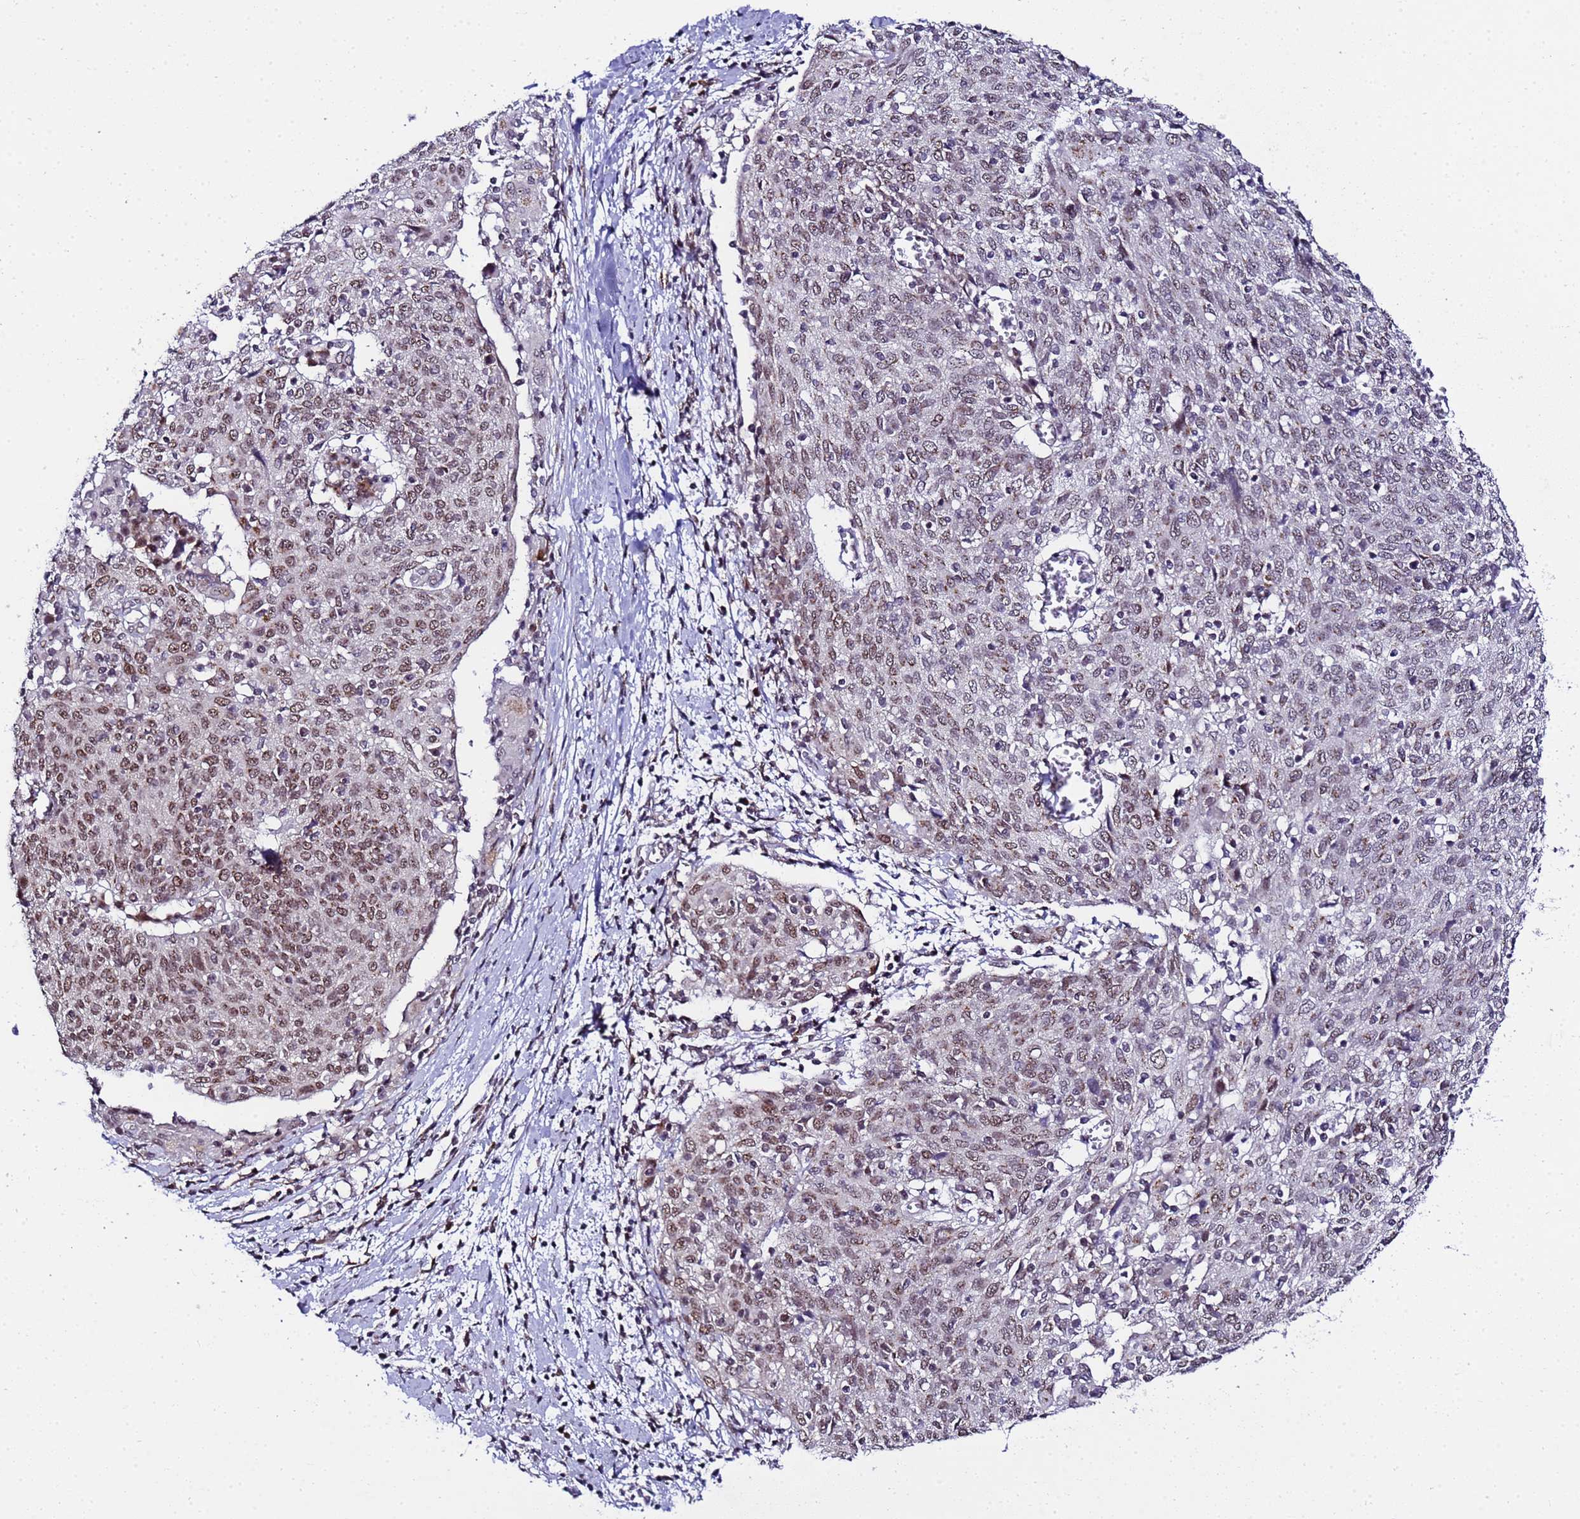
{"staining": {"intensity": "moderate", "quantity": ">75%", "location": "nuclear"}, "tissue": "cervical cancer", "cell_type": "Tumor cells", "image_type": "cancer", "snomed": [{"axis": "morphology", "description": "Squamous cell carcinoma, NOS"}, {"axis": "topography", "description": "Cervix"}], "caption": "An image showing moderate nuclear positivity in about >75% of tumor cells in cervical squamous cell carcinoma, as visualized by brown immunohistochemical staining.", "gene": "C19orf47", "patient": {"sex": "female", "age": 52}}